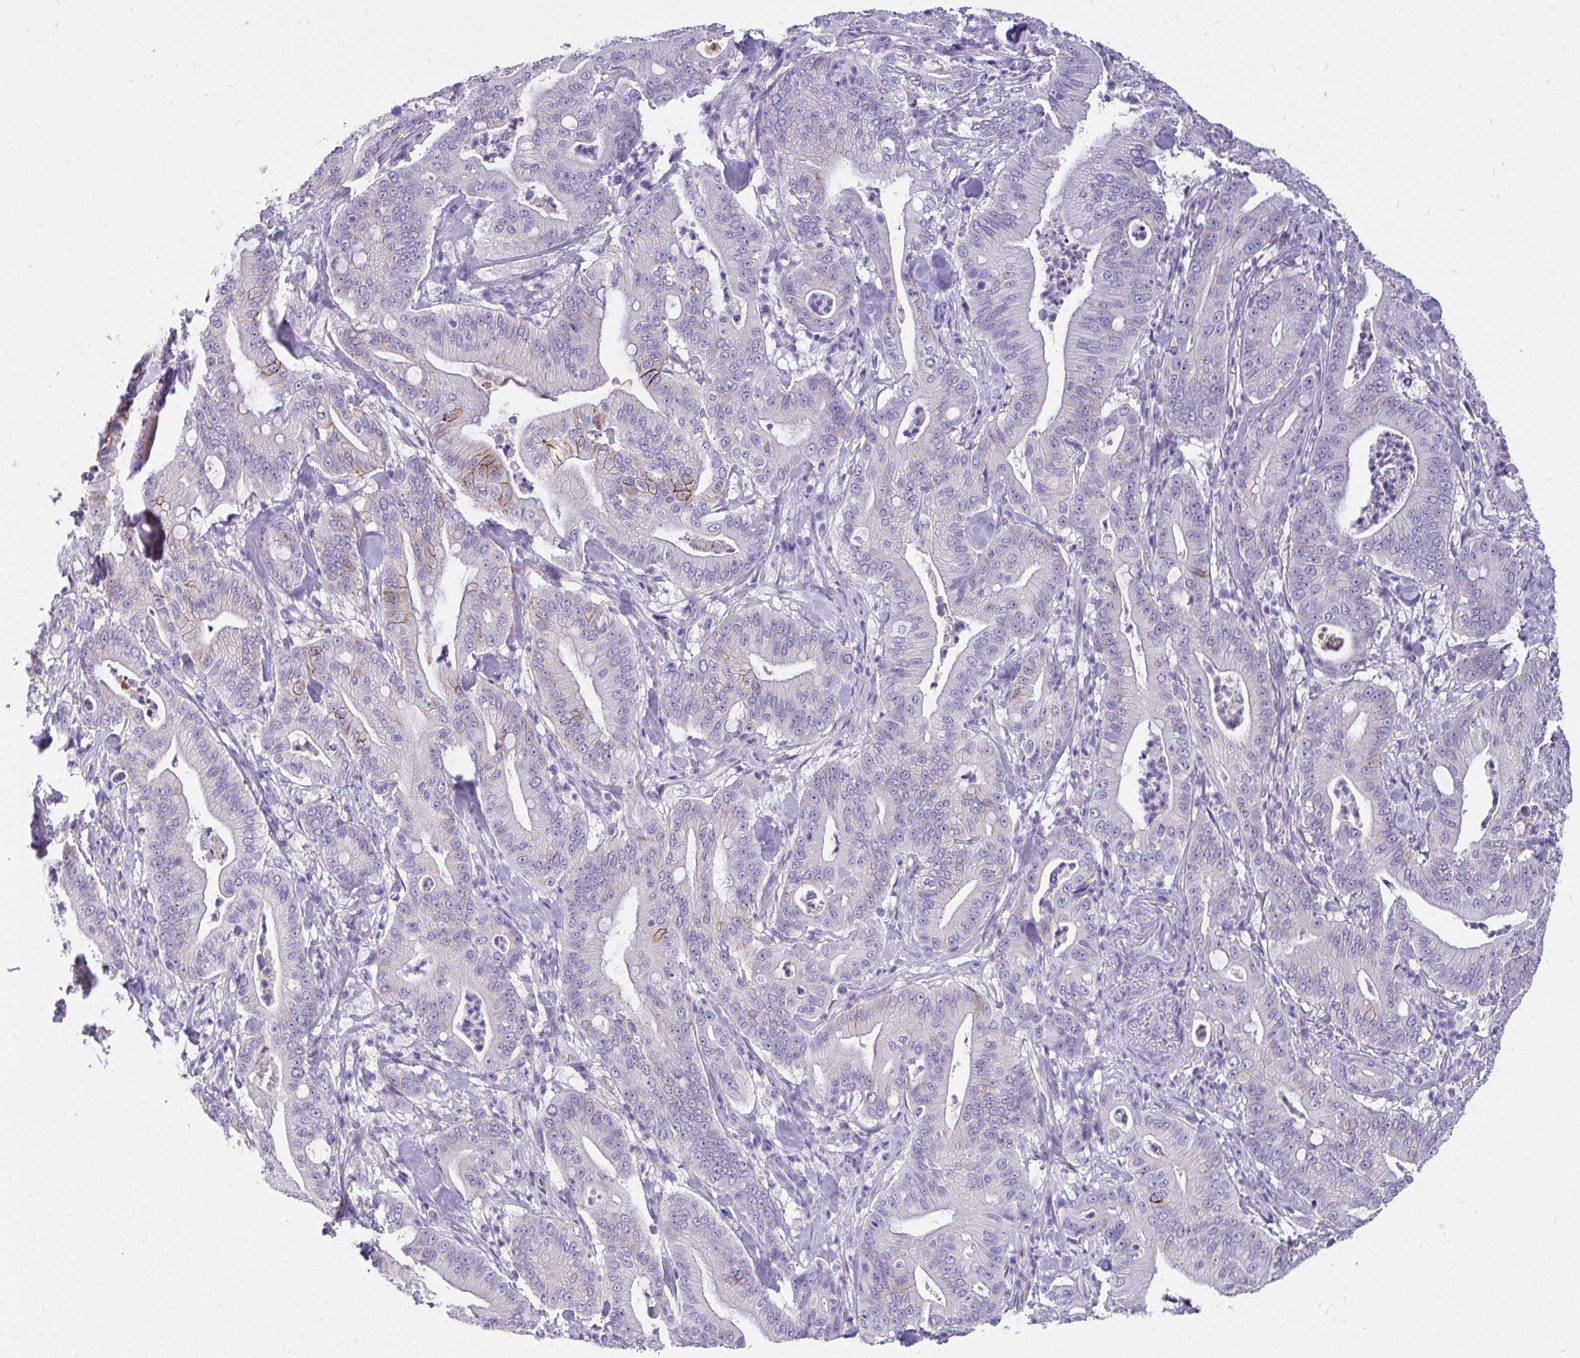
{"staining": {"intensity": "negative", "quantity": "none", "location": "none"}, "tissue": "pancreatic cancer", "cell_type": "Tumor cells", "image_type": "cancer", "snomed": [{"axis": "morphology", "description": "Adenocarcinoma, NOS"}, {"axis": "topography", "description": "Pancreas"}], "caption": "Tumor cells are negative for protein expression in human adenocarcinoma (pancreatic).", "gene": "VGLL3", "patient": {"sex": "male", "age": 71}}